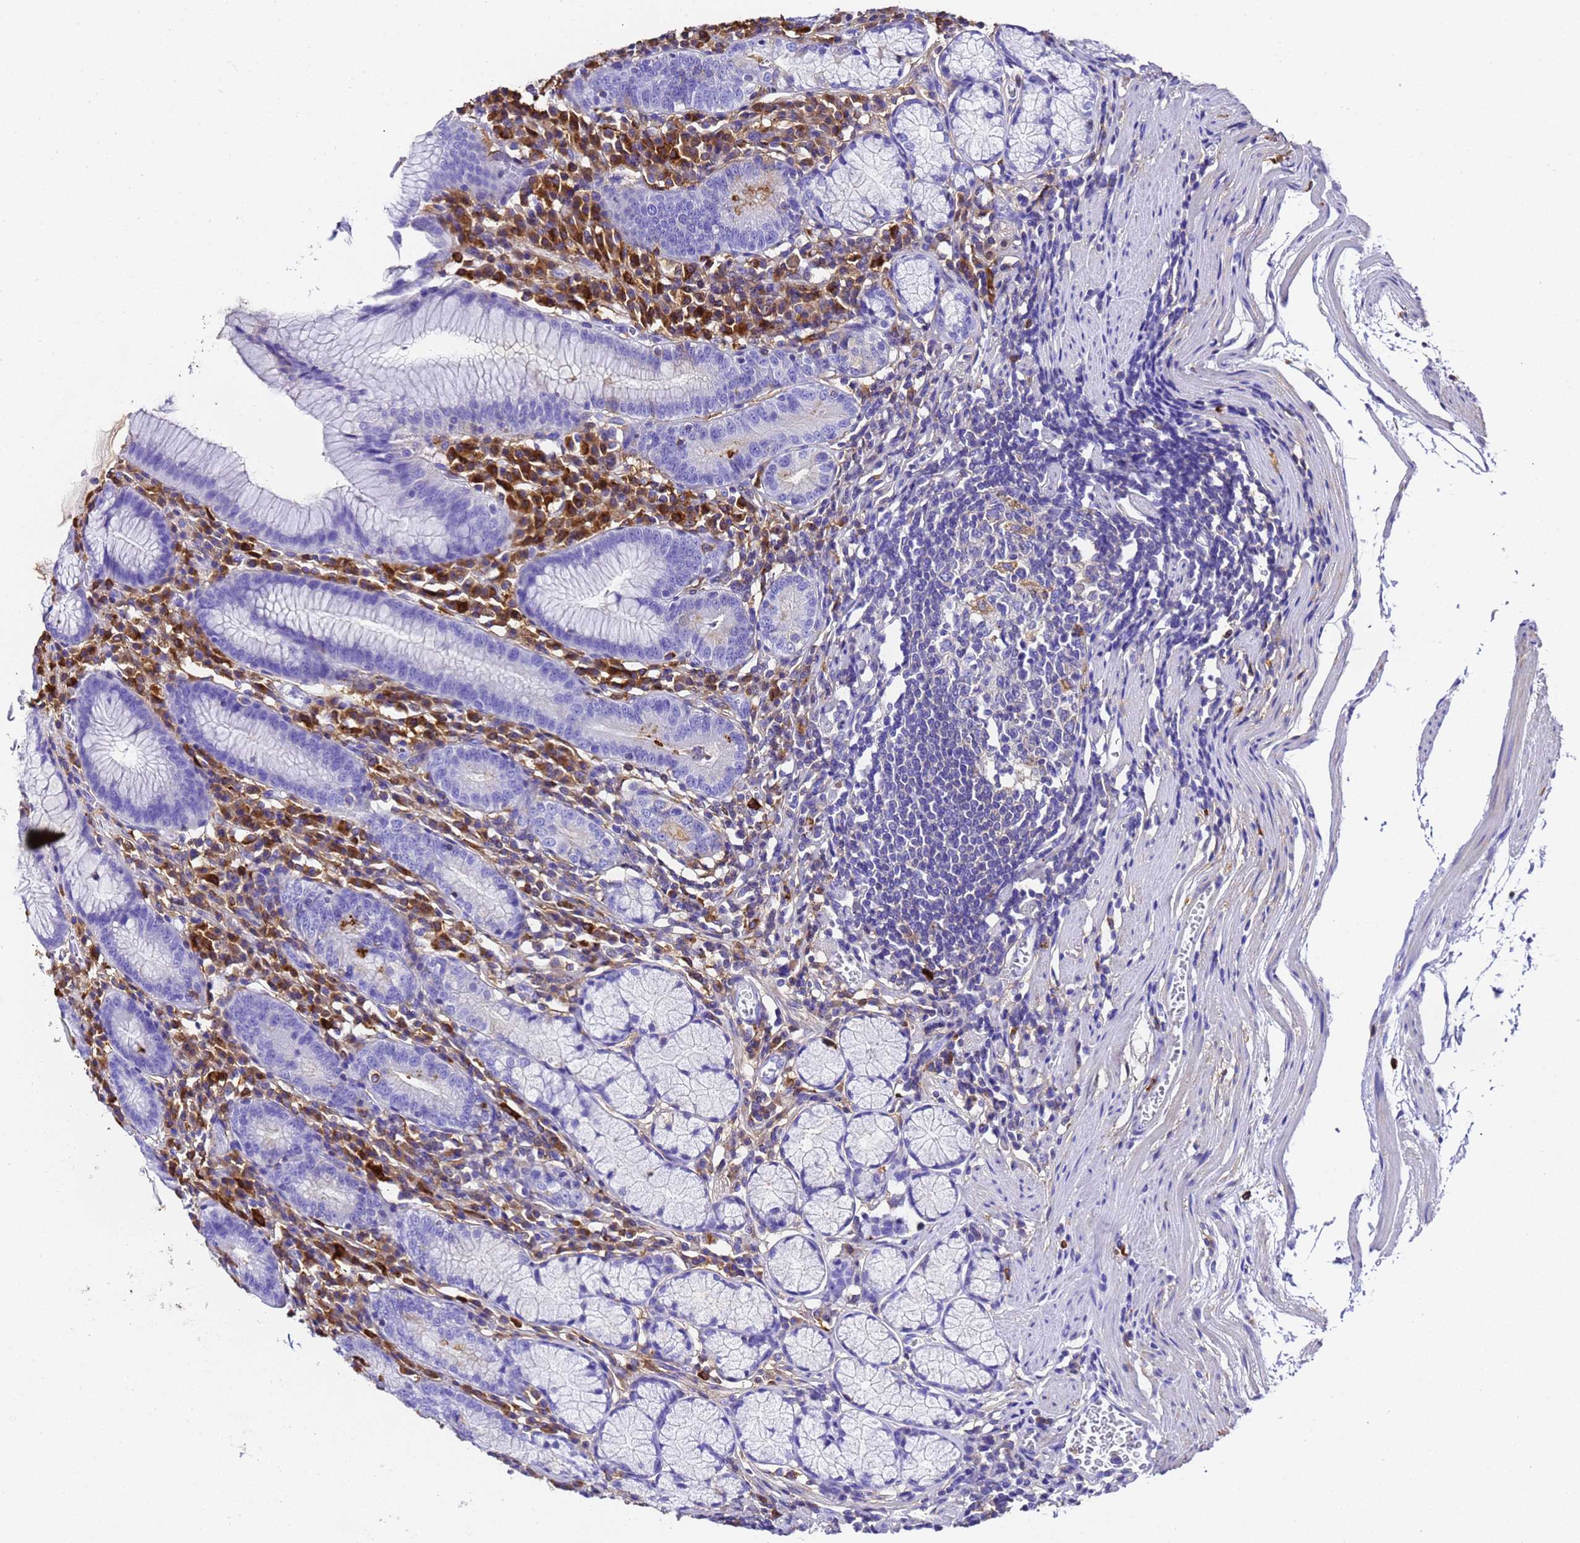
{"staining": {"intensity": "moderate", "quantity": "<25%", "location": "cytoplasmic/membranous"}, "tissue": "stomach", "cell_type": "Glandular cells", "image_type": "normal", "snomed": [{"axis": "morphology", "description": "Normal tissue, NOS"}, {"axis": "topography", "description": "Stomach"}], "caption": "Immunohistochemistry of normal stomach displays low levels of moderate cytoplasmic/membranous staining in about <25% of glandular cells.", "gene": "FTL", "patient": {"sex": "male", "age": 55}}